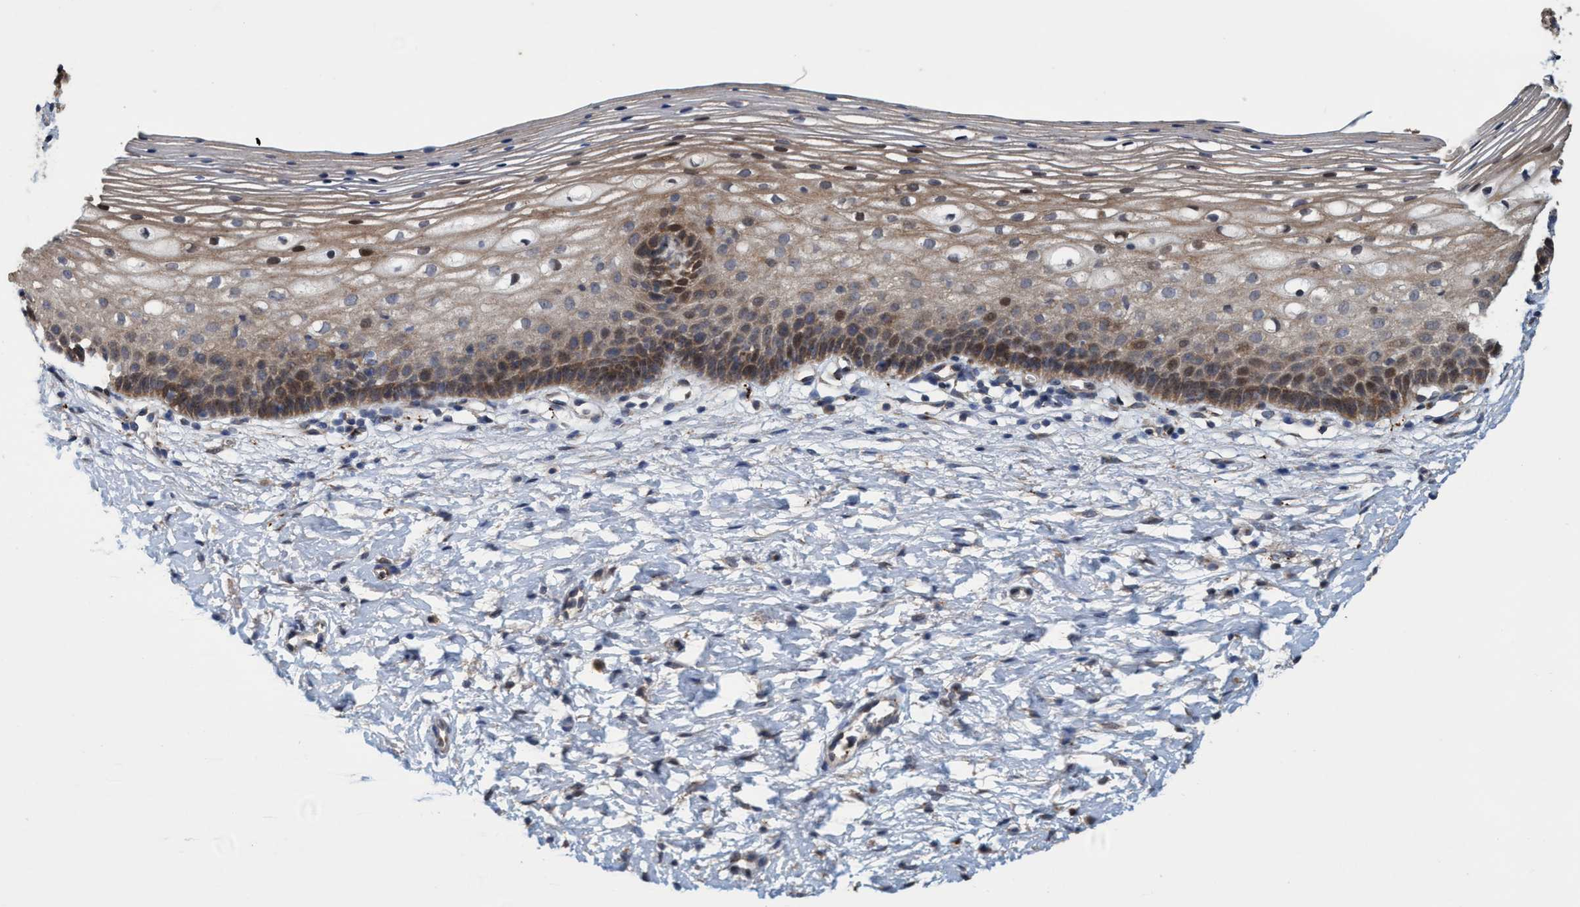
{"staining": {"intensity": "moderate", "quantity": ">75%", "location": "cytoplasmic/membranous"}, "tissue": "cervix", "cell_type": "Glandular cells", "image_type": "normal", "snomed": [{"axis": "morphology", "description": "Normal tissue, NOS"}, {"axis": "topography", "description": "Cervix"}], "caption": "Immunohistochemical staining of benign cervix reveals medium levels of moderate cytoplasmic/membranous expression in approximately >75% of glandular cells.", "gene": "BBS9", "patient": {"sex": "female", "age": 72}}